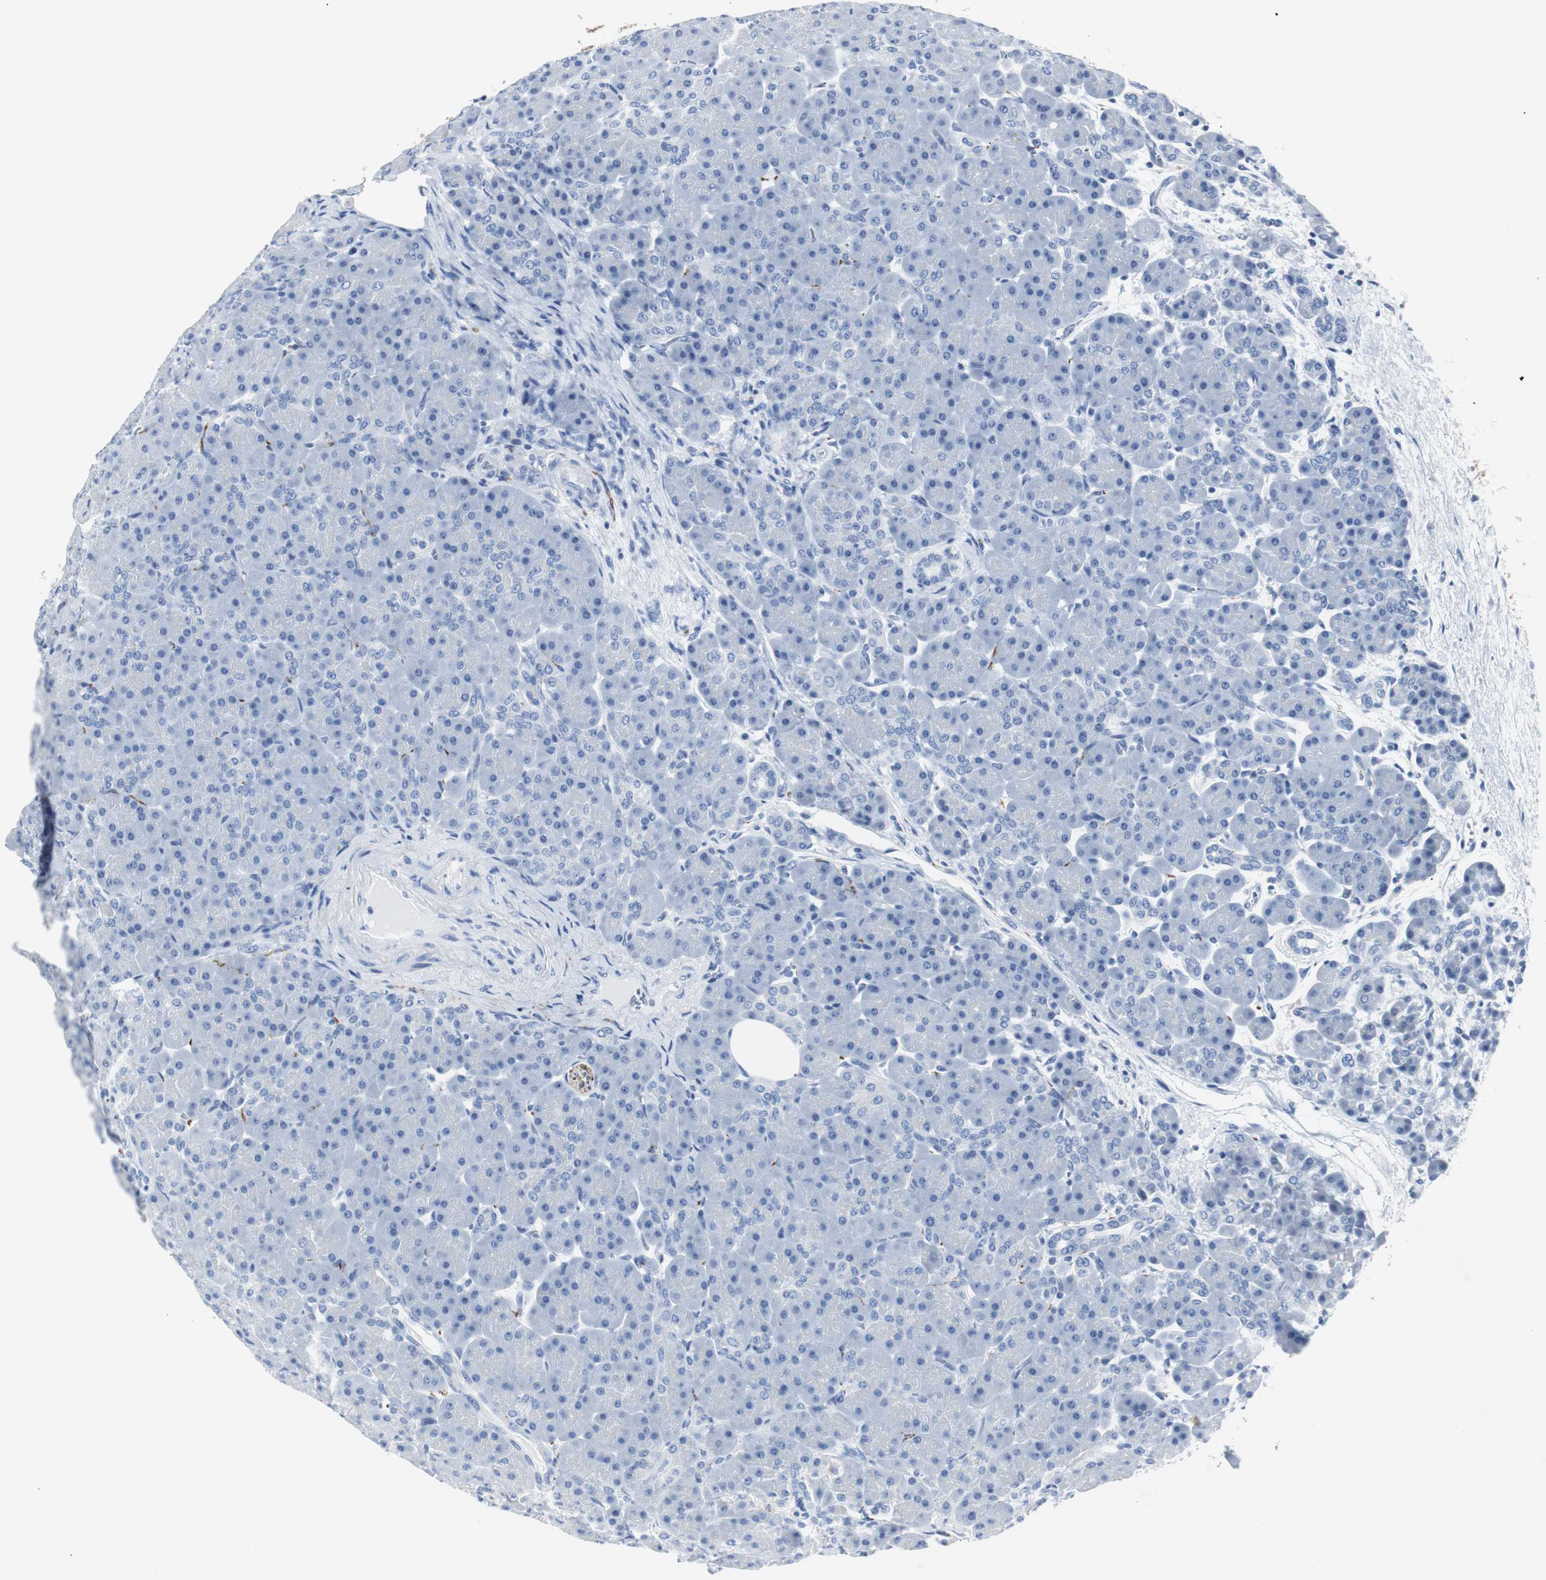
{"staining": {"intensity": "negative", "quantity": "none", "location": "none"}, "tissue": "pancreas", "cell_type": "Exocrine glandular cells", "image_type": "normal", "snomed": [{"axis": "morphology", "description": "Normal tissue, NOS"}, {"axis": "topography", "description": "Pancreas"}], "caption": "Protein analysis of normal pancreas displays no significant staining in exocrine glandular cells.", "gene": "GAP43", "patient": {"sex": "male", "age": 66}}